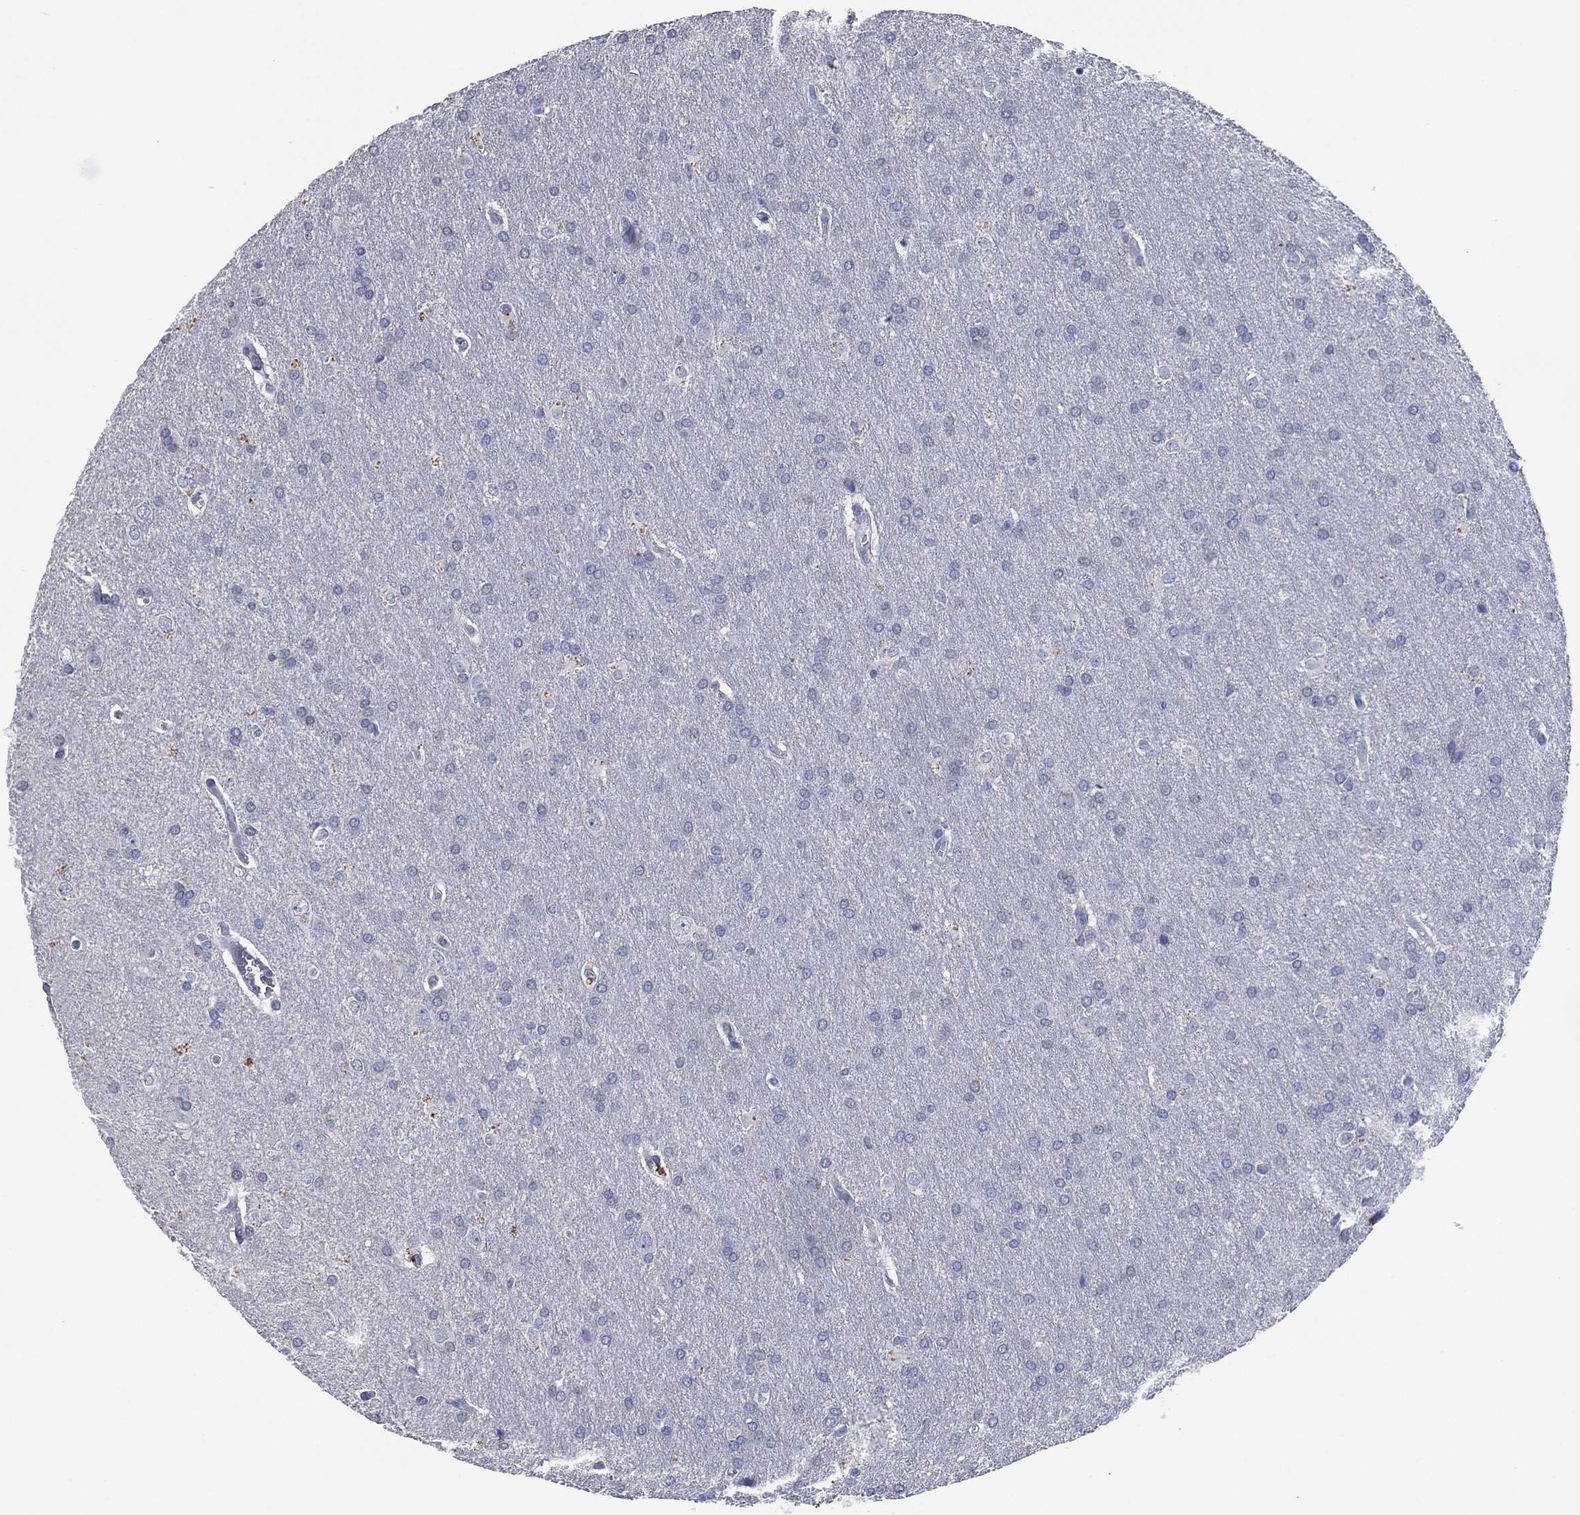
{"staining": {"intensity": "negative", "quantity": "none", "location": "none"}, "tissue": "glioma", "cell_type": "Tumor cells", "image_type": "cancer", "snomed": [{"axis": "morphology", "description": "Glioma, malignant, Low grade"}, {"axis": "topography", "description": "Brain"}], "caption": "The IHC image has no significant staining in tumor cells of malignant low-grade glioma tissue. The staining was performed using DAB (3,3'-diaminobenzidine) to visualize the protein expression in brown, while the nuclei were stained in blue with hematoxylin (Magnification: 20x).", "gene": "FSCN2", "patient": {"sex": "female", "age": 32}}